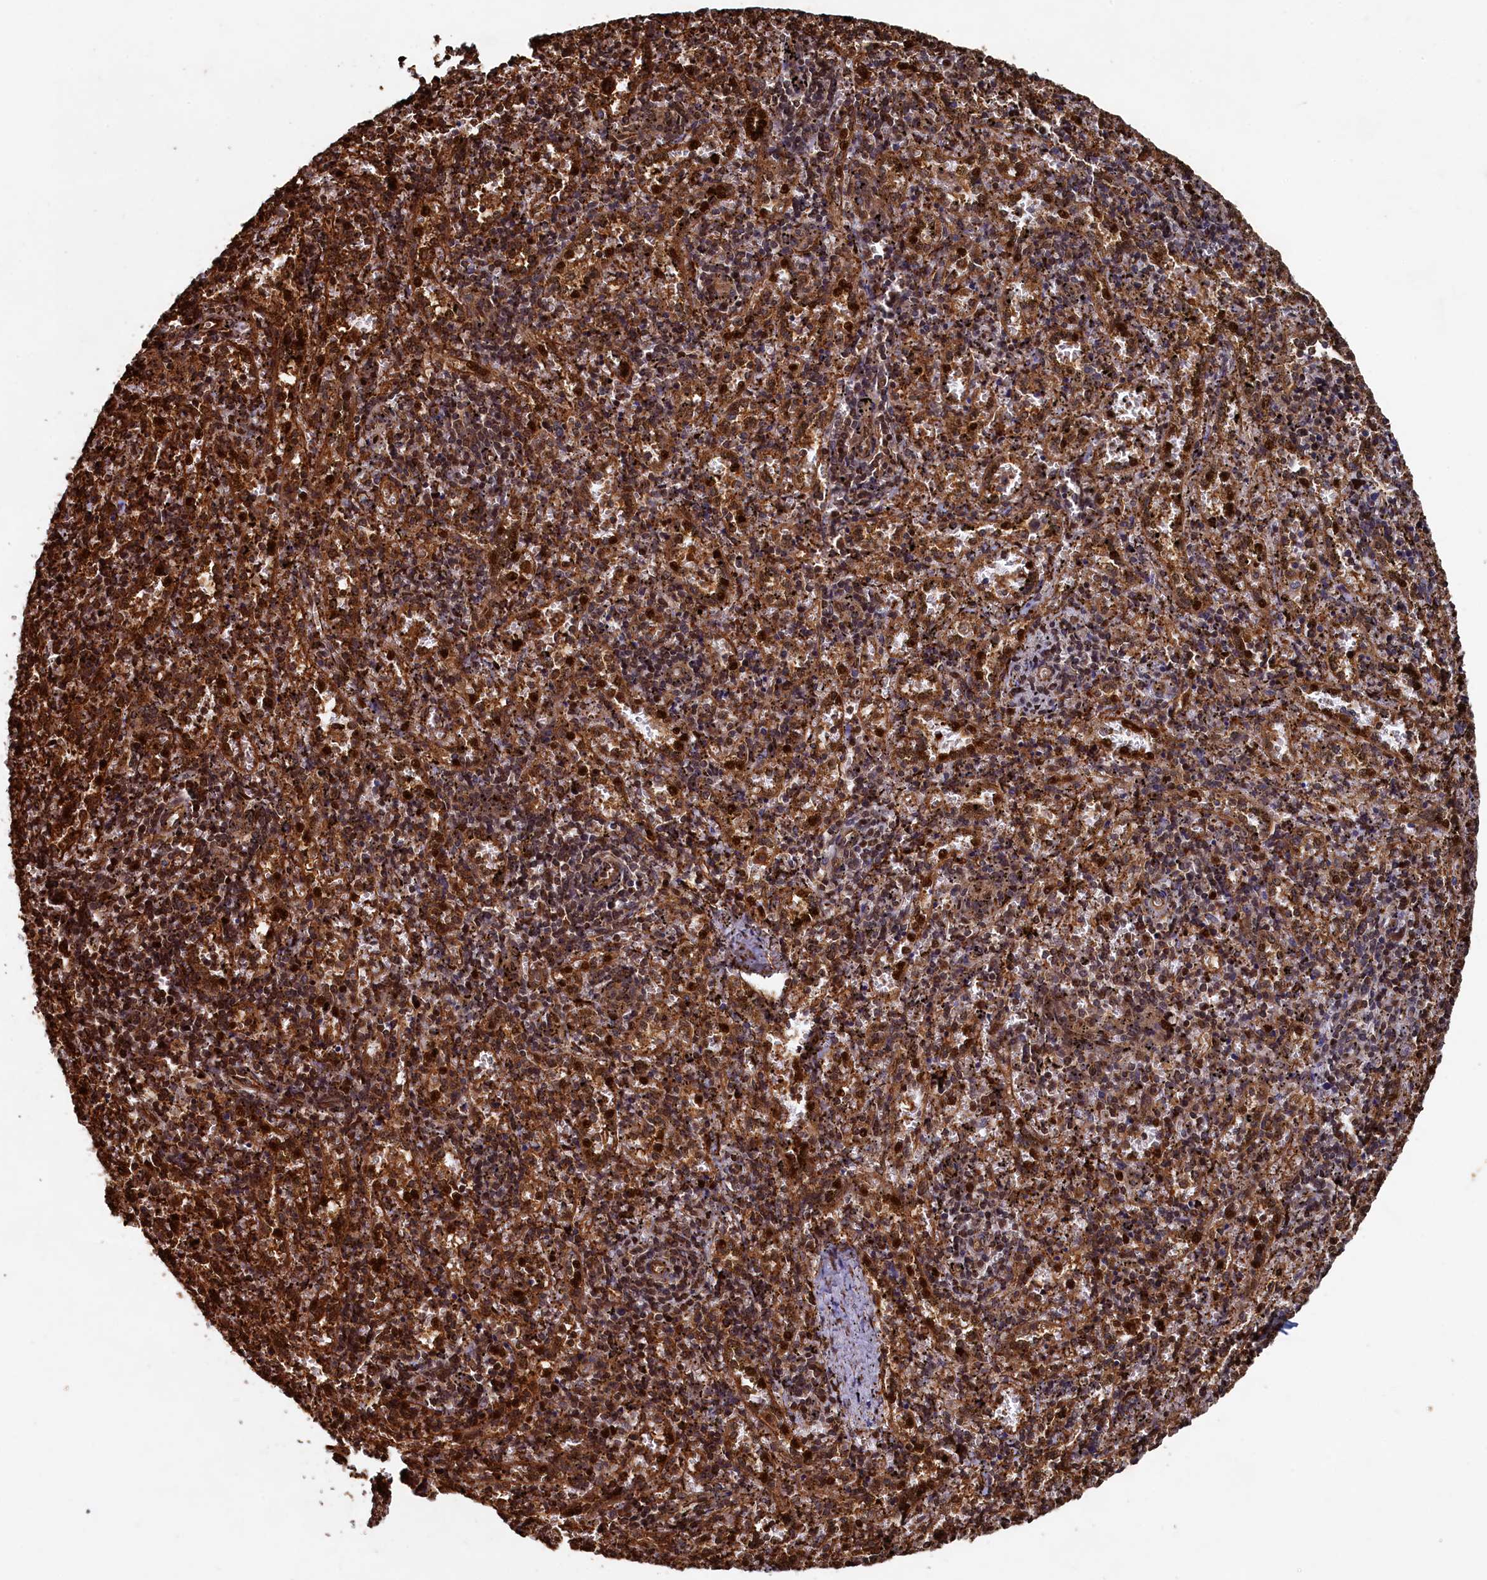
{"staining": {"intensity": "moderate", "quantity": ">75%", "location": "cytoplasmic/membranous"}, "tissue": "spleen", "cell_type": "Cells in red pulp", "image_type": "normal", "snomed": [{"axis": "morphology", "description": "Normal tissue, NOS"}, {"axis": "topography", "description": "Spleen"}], "caption": "A medium amount of moderate cytoplasmic/membranous expression is present in approximately >75% of cells in red pulp in normal spleen.", "gene": "PIGN", "patient": {"sex": "male", "age": 11}}